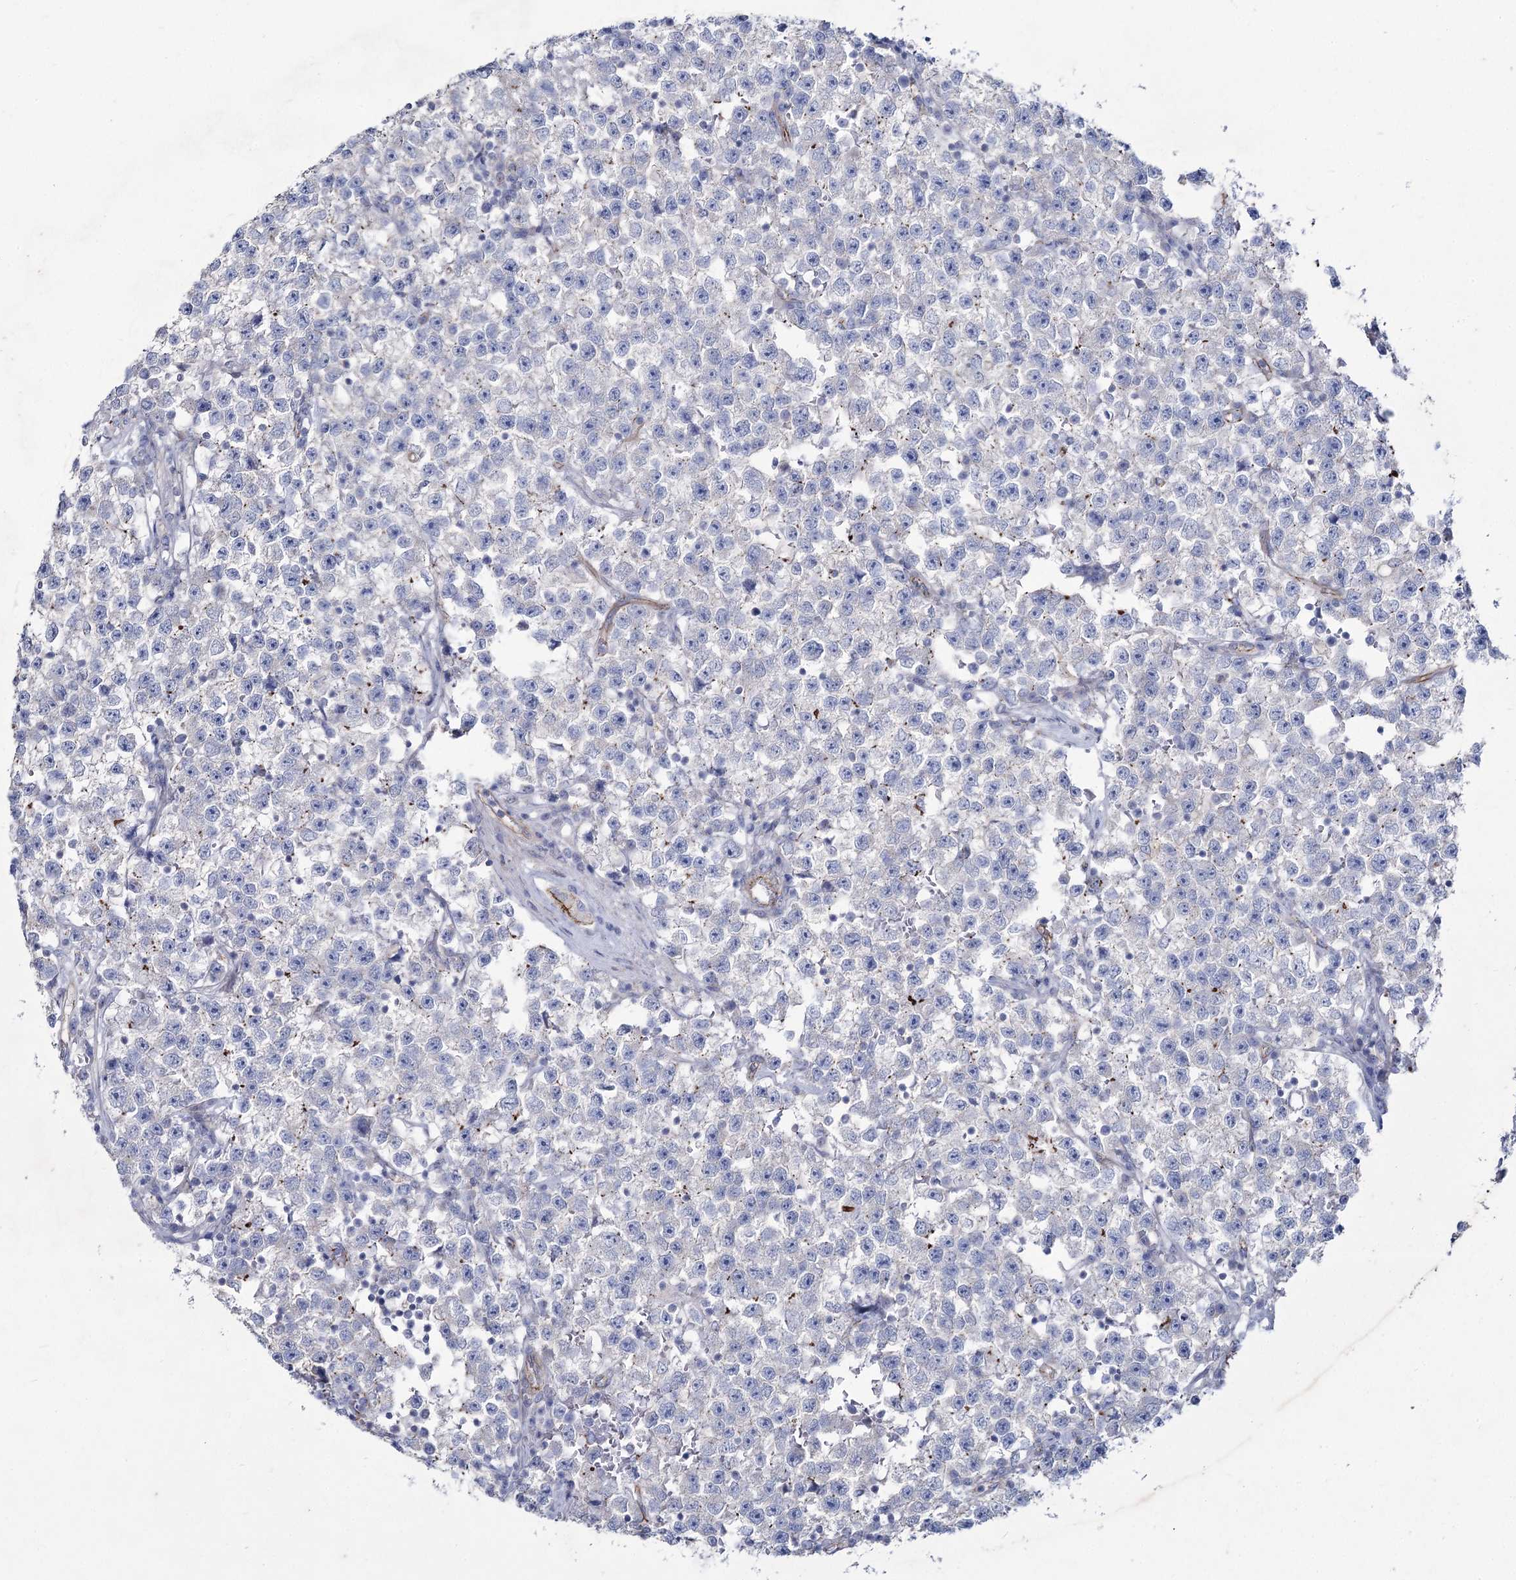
{"staining": {"intensity": "negative", "quantity": "none", "location": "none"}, "tissue": "testis cancer", "cell_type": "Tumor cells", "image_type": "cancer", "snomed": [{"axis": "morphology", "description": "Seminoma, NOS"}, {"axis": "topography", "description": "Testis"}], "caption": "This is an IHC photomicrograph of seminoma (testis). There is no expression in tumor cells.", "gene": "LDLRAD3", "patient": {"sex": "male", "age": 22}}